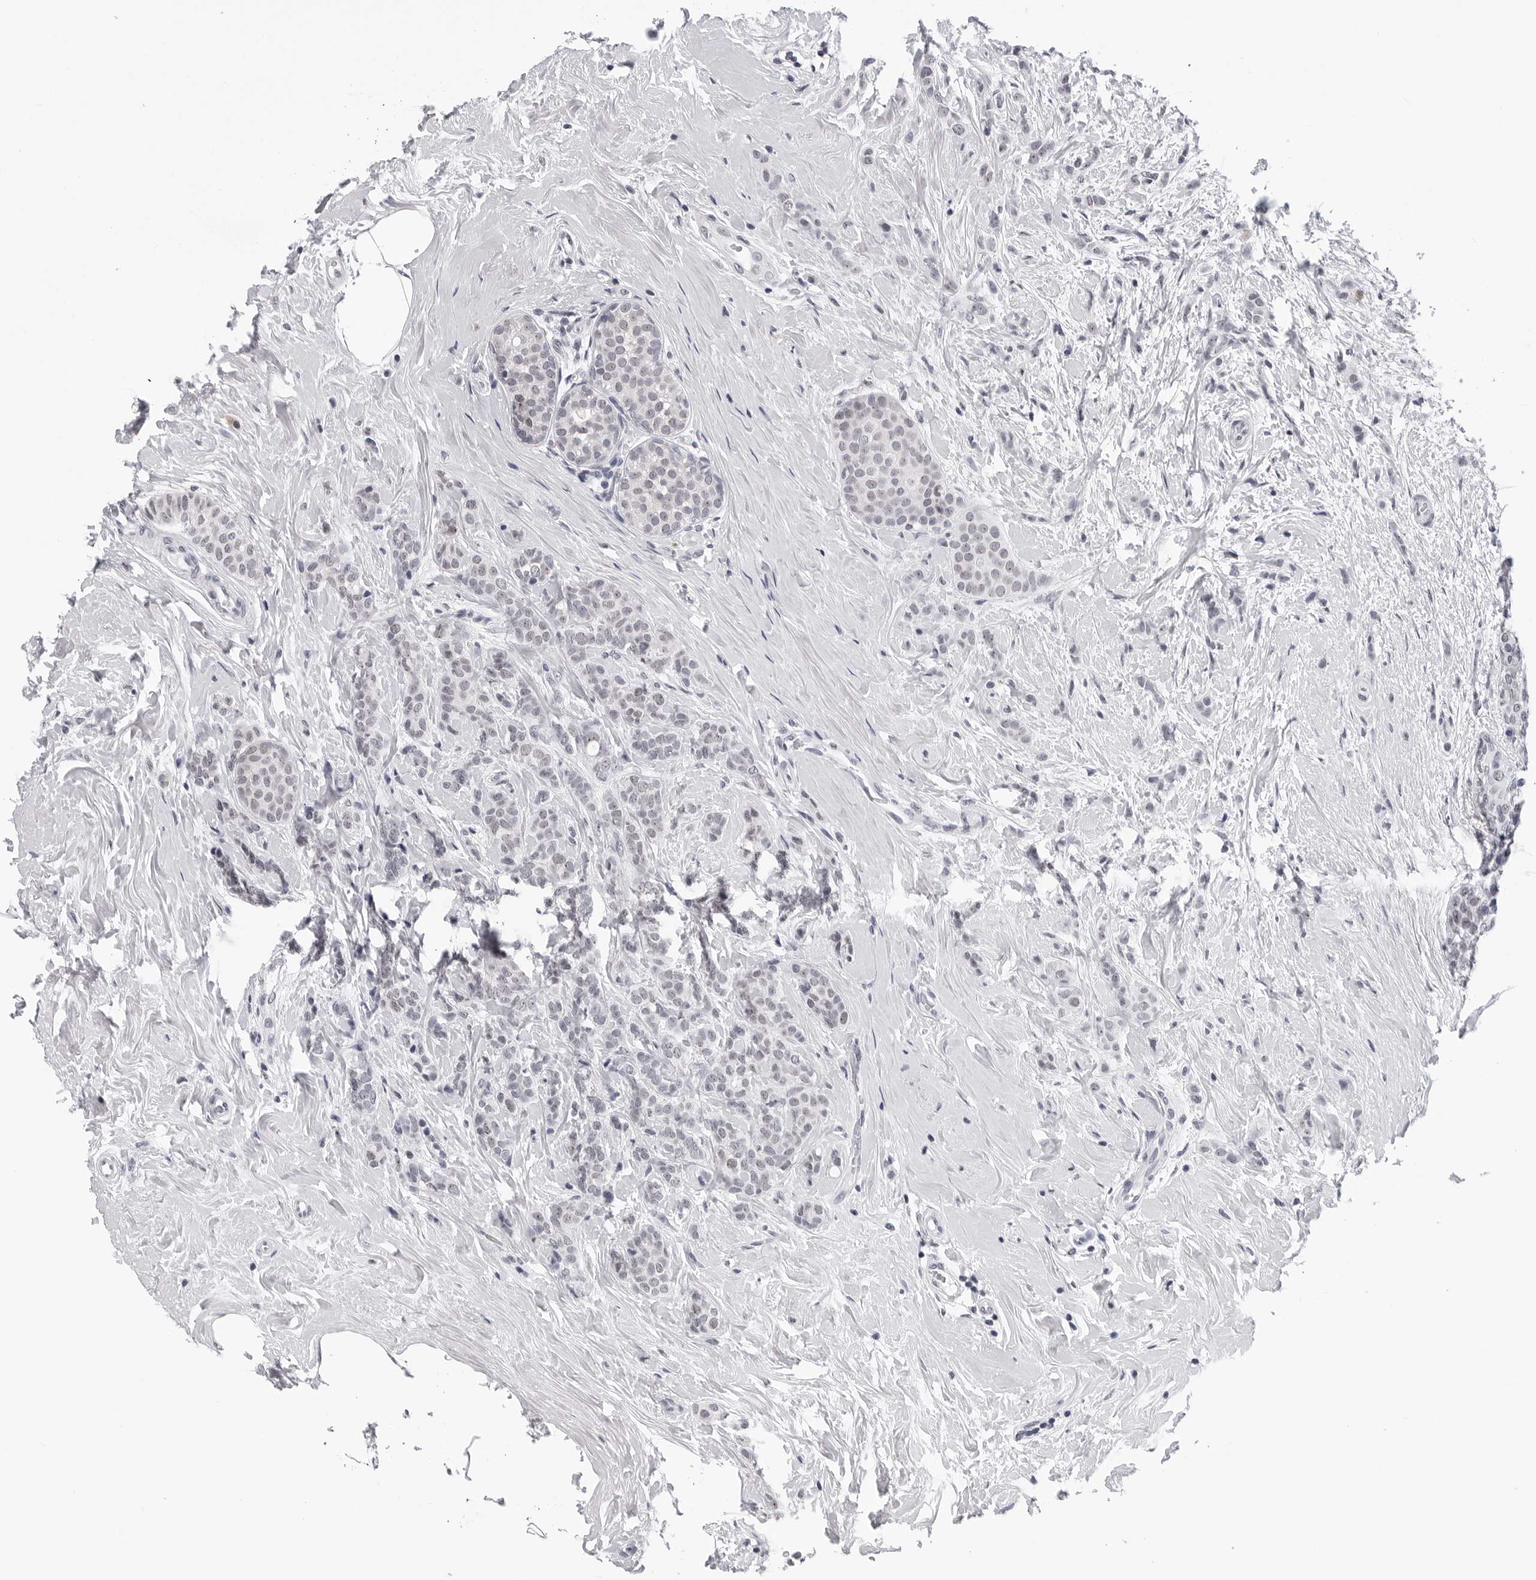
{"staining": {"intensity": "negative", "quantity": "none", "location": "none"}, "tissue": "breast cancer", "cell_type": "Tumor cells", "image_type": "cancer", "snomed": [{"axis": "morphology", "description": "Lobular carcinoma, in situ"}, {"axis": "morphology", "description": "Lobular carcinoma"}, {"axis": "topography", "description": "Breast"}], "caption": "Breast cancer (lobular carcinoma in situ) stained for a protein using immunohistochemistry demonstrates no positivity tumor cells.", "gene": "GNL2", "patient": {"sex": "female", "age": 41}}